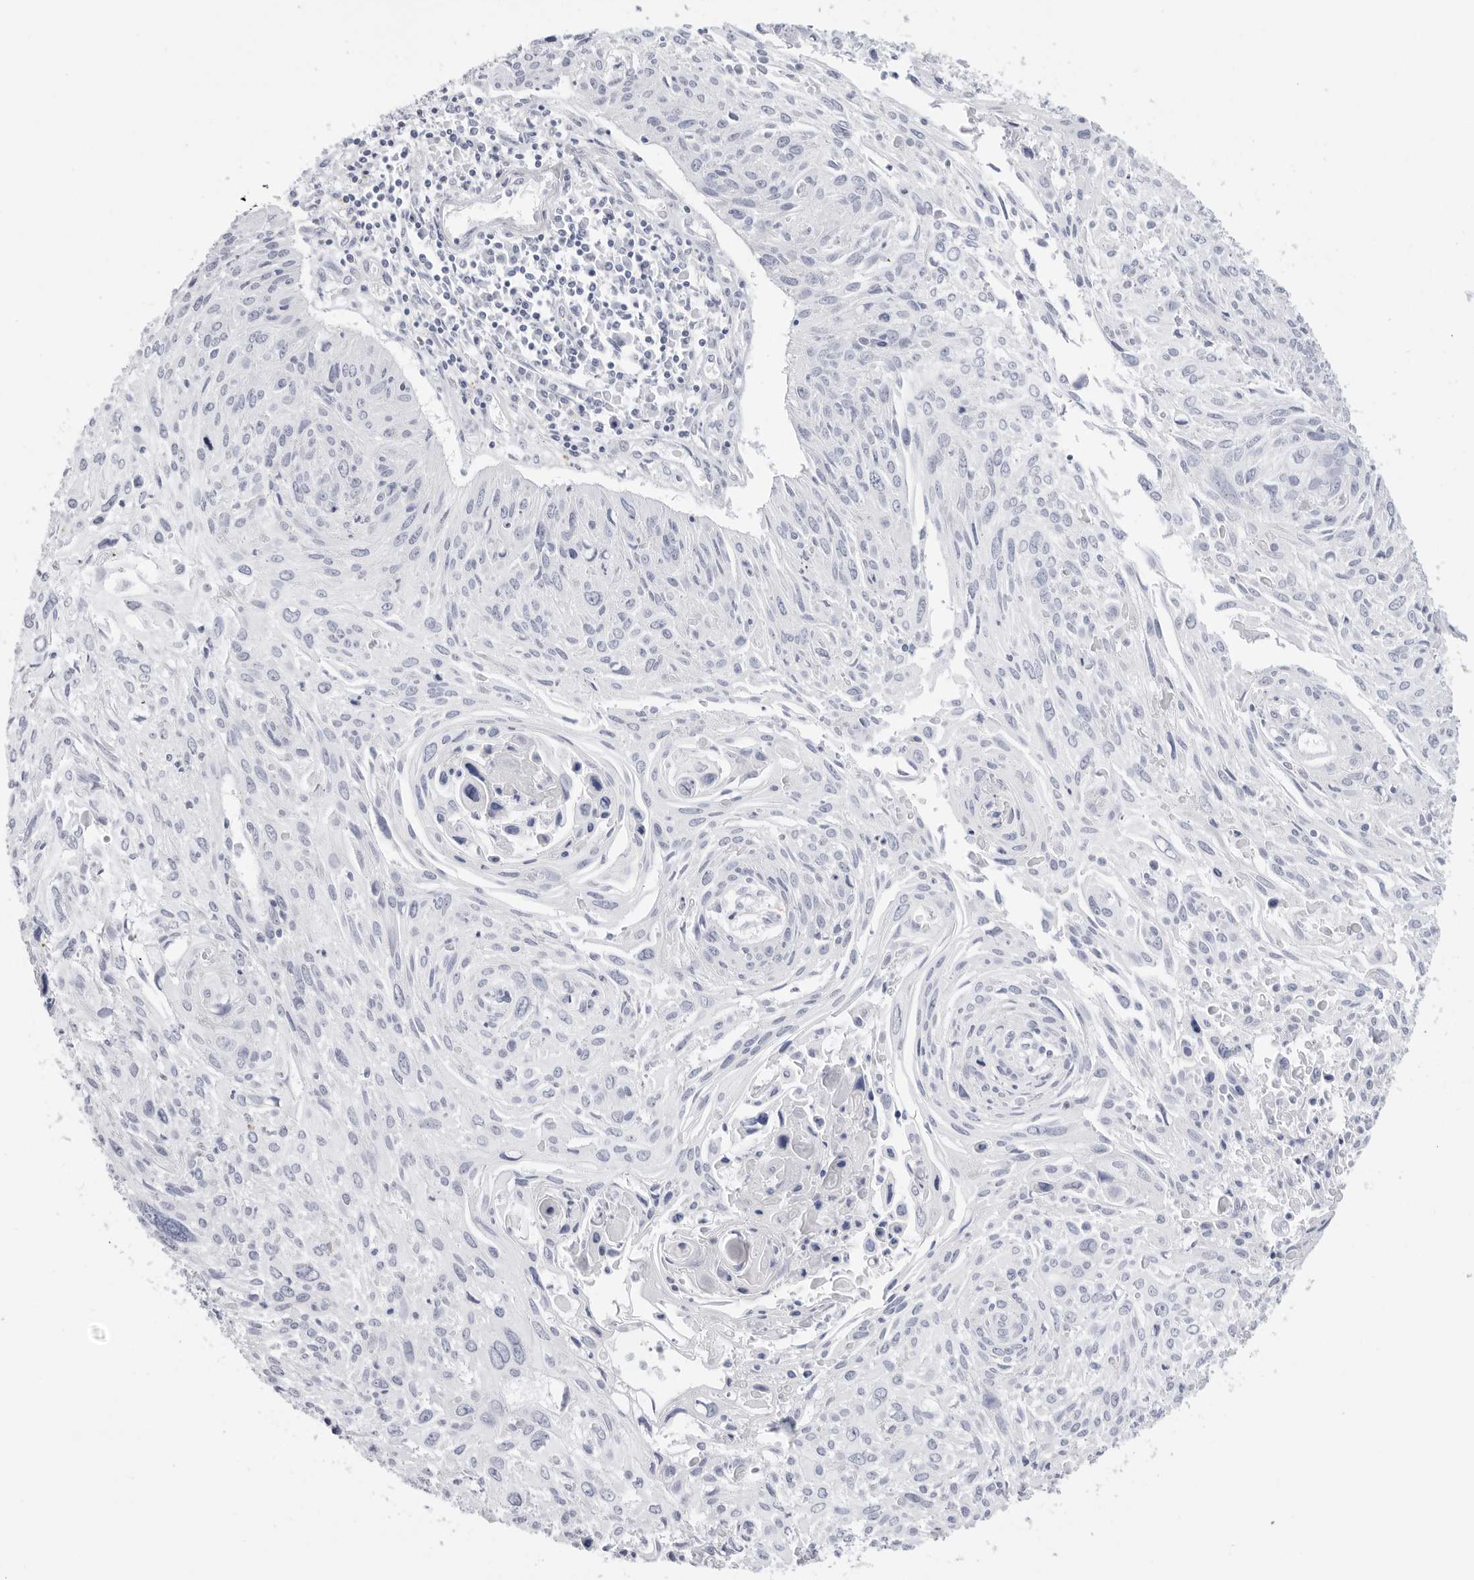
{"staining": {"intensity": "negative", "quantity": "none", "location": "none"}, "tissue": "cervical cancer", "cell_type": "Tumor cells", "image_type": "cancer", "snomed": [{"axis": "morphology", "description": "Squamous cell carcinoma, NOS"}, {"axis": "topography", "description": "Cervix"}], "caption": "Cervical cancer was stained to show a protein in brown. There is no significant positivity in tumor cells. (DAB immunohistochemistry, high magnification).", "gene": "HSPB7", "patient": {"sex": "female", "age": 51}}